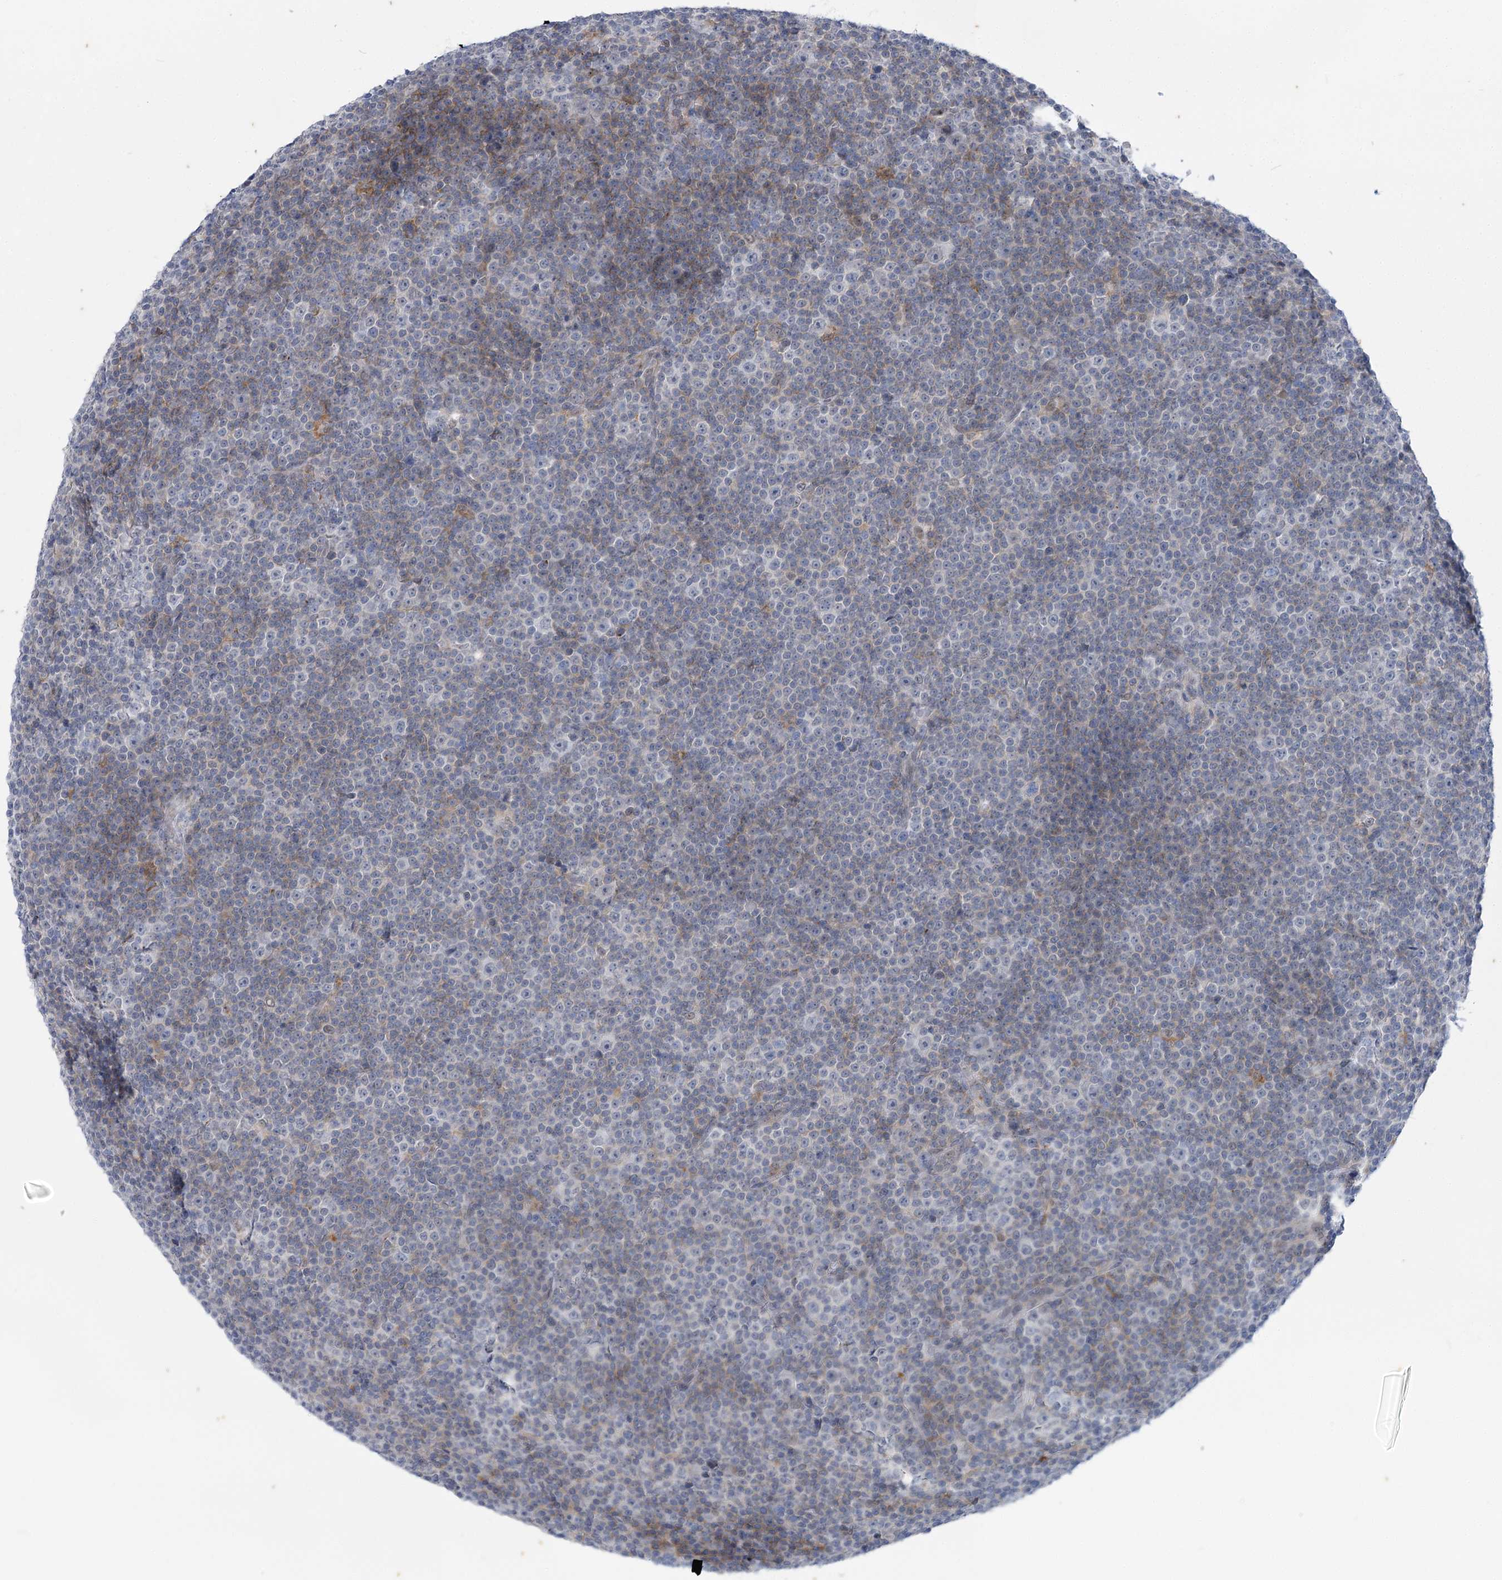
{"staining": {"intensity": "negative", "quantity": "none", "location": "none"}, "tissue": "lymphoma", "cell_type": "Tumor cells", "image_type": "cancer", "snomed": [{"axis": "morphology", "description": "Malignant lymphoma, non-Hodgkin's type, Low grade"}, {"axis": "topography", "description": "Lymph node"}], "caption": "IHC image of human low-grade malignant lymphoma, non-Hodgkin's type stained for a protein (brown), which displays no positivity in tumor cells. Nuclei are stained in blue.", "gene": "AGXT2", "patient": {"sex": "female", "age": 67}}